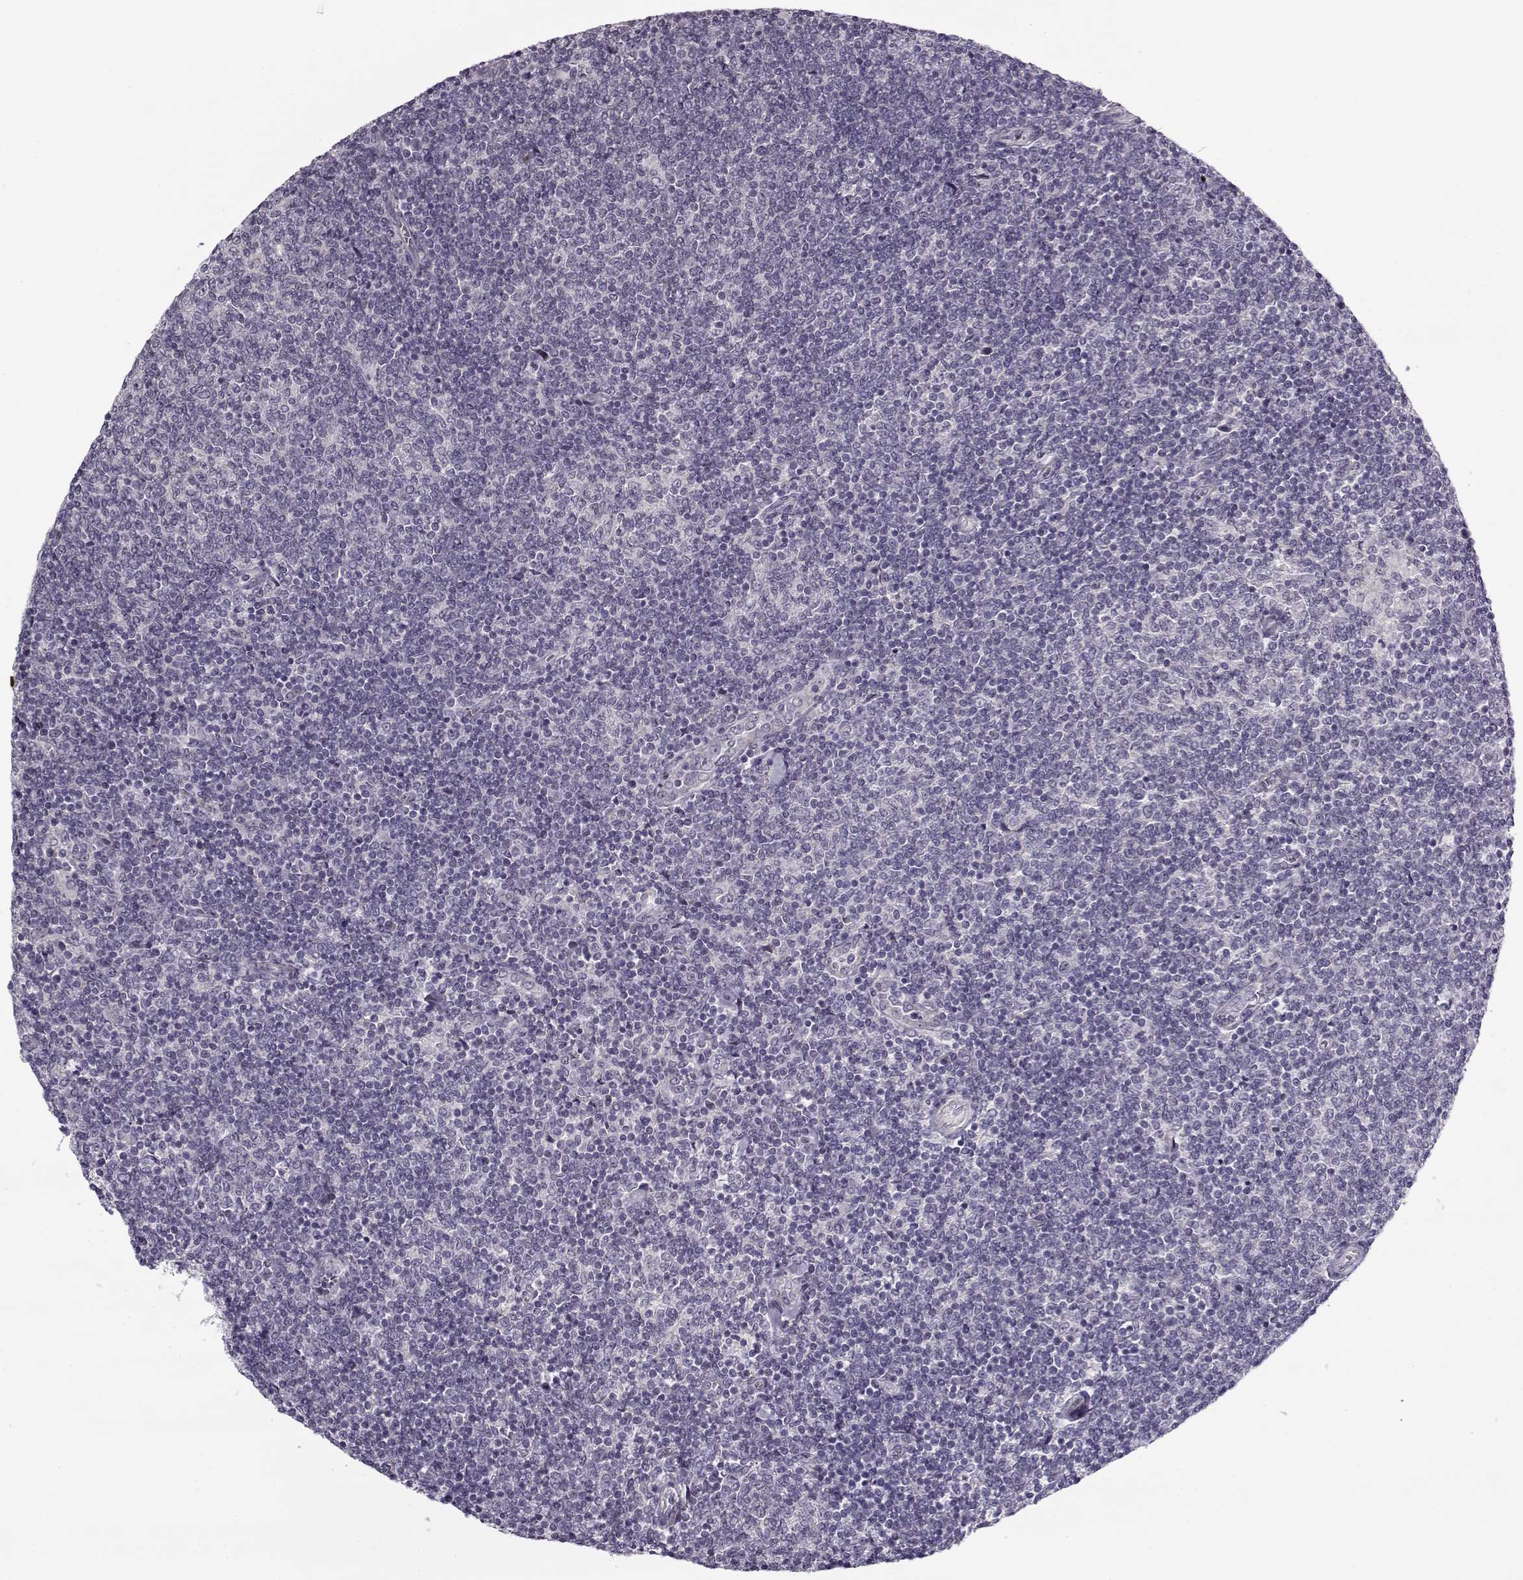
{"staining": {"intensity": "negative", "quantity": "none", "location": "none"}, "tissue": "lymphoma", "cell_type": "Tumor cells", "image_type": "cancer", "snomed": [{"axis": "morphology", "description": "Malignant lymphoma, non-Hodgkin's type, Low grade"}, {"axis": "topography", "description": "Lymph node"}], "caption": "Human lymphoma stained for a protein using immunohistochemistry displays no positivity in tumor cells.", "gene": "PNMT", "patient": {"sex": "male", "age": 52}}